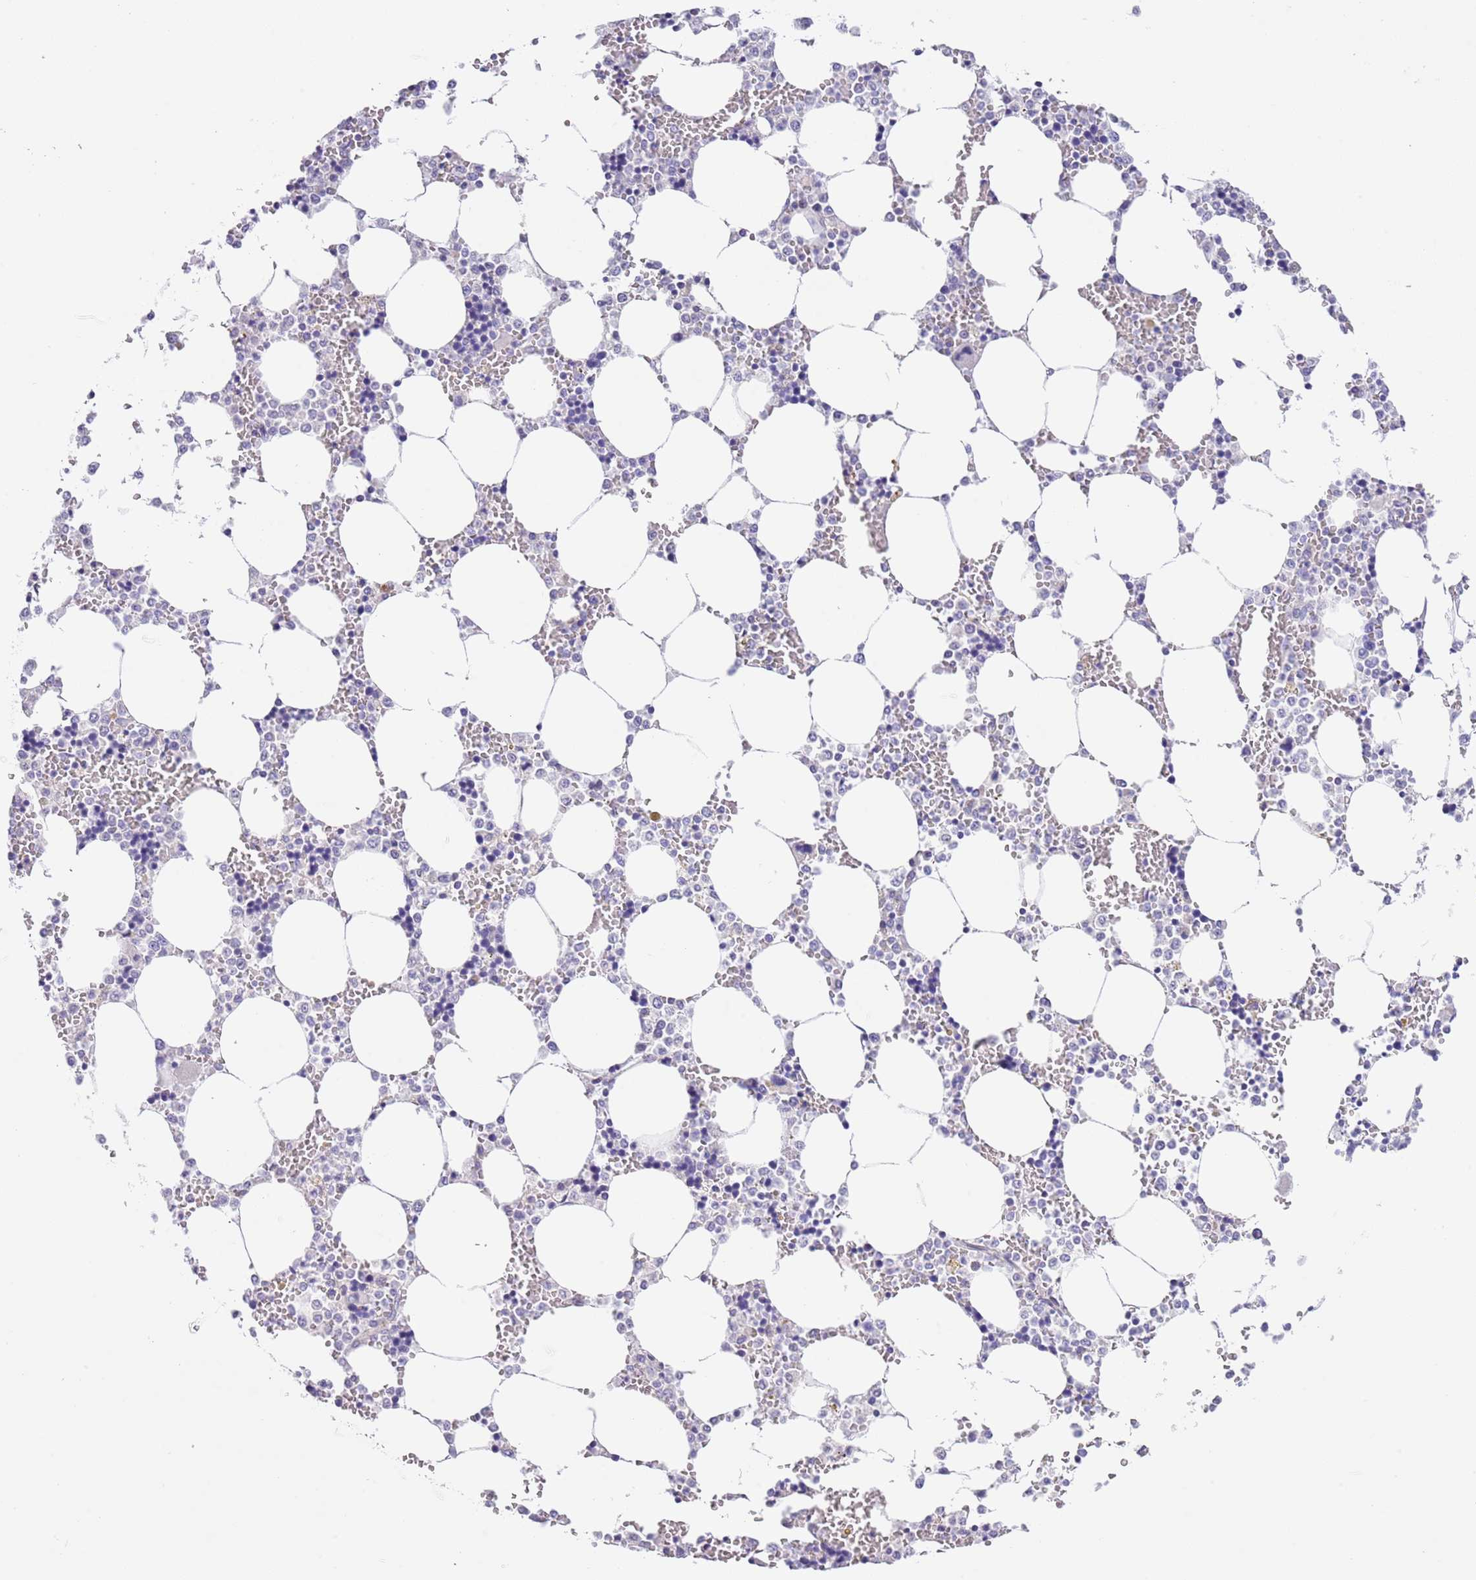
{"staining": {"intensity": "negative", "quantity": "none", "location": "none"}, "tissue": "bone marrow", "cell_type": "Hematopoietic cells", "image_type": "normal", "snomed": [{"axis": "morphology", "description": "Normal tissue, NOS"}, {"axis": "topography", "description": "Bone marrow"}], "caption": "DAB (3,3'-diaminobenzidine) immunohistochemical staining of unremarkable bone marrow reveals no significant positivity in hematopoietic cells.", "gene": "NET1", "patient": {"sex": "male", "age": 64}}